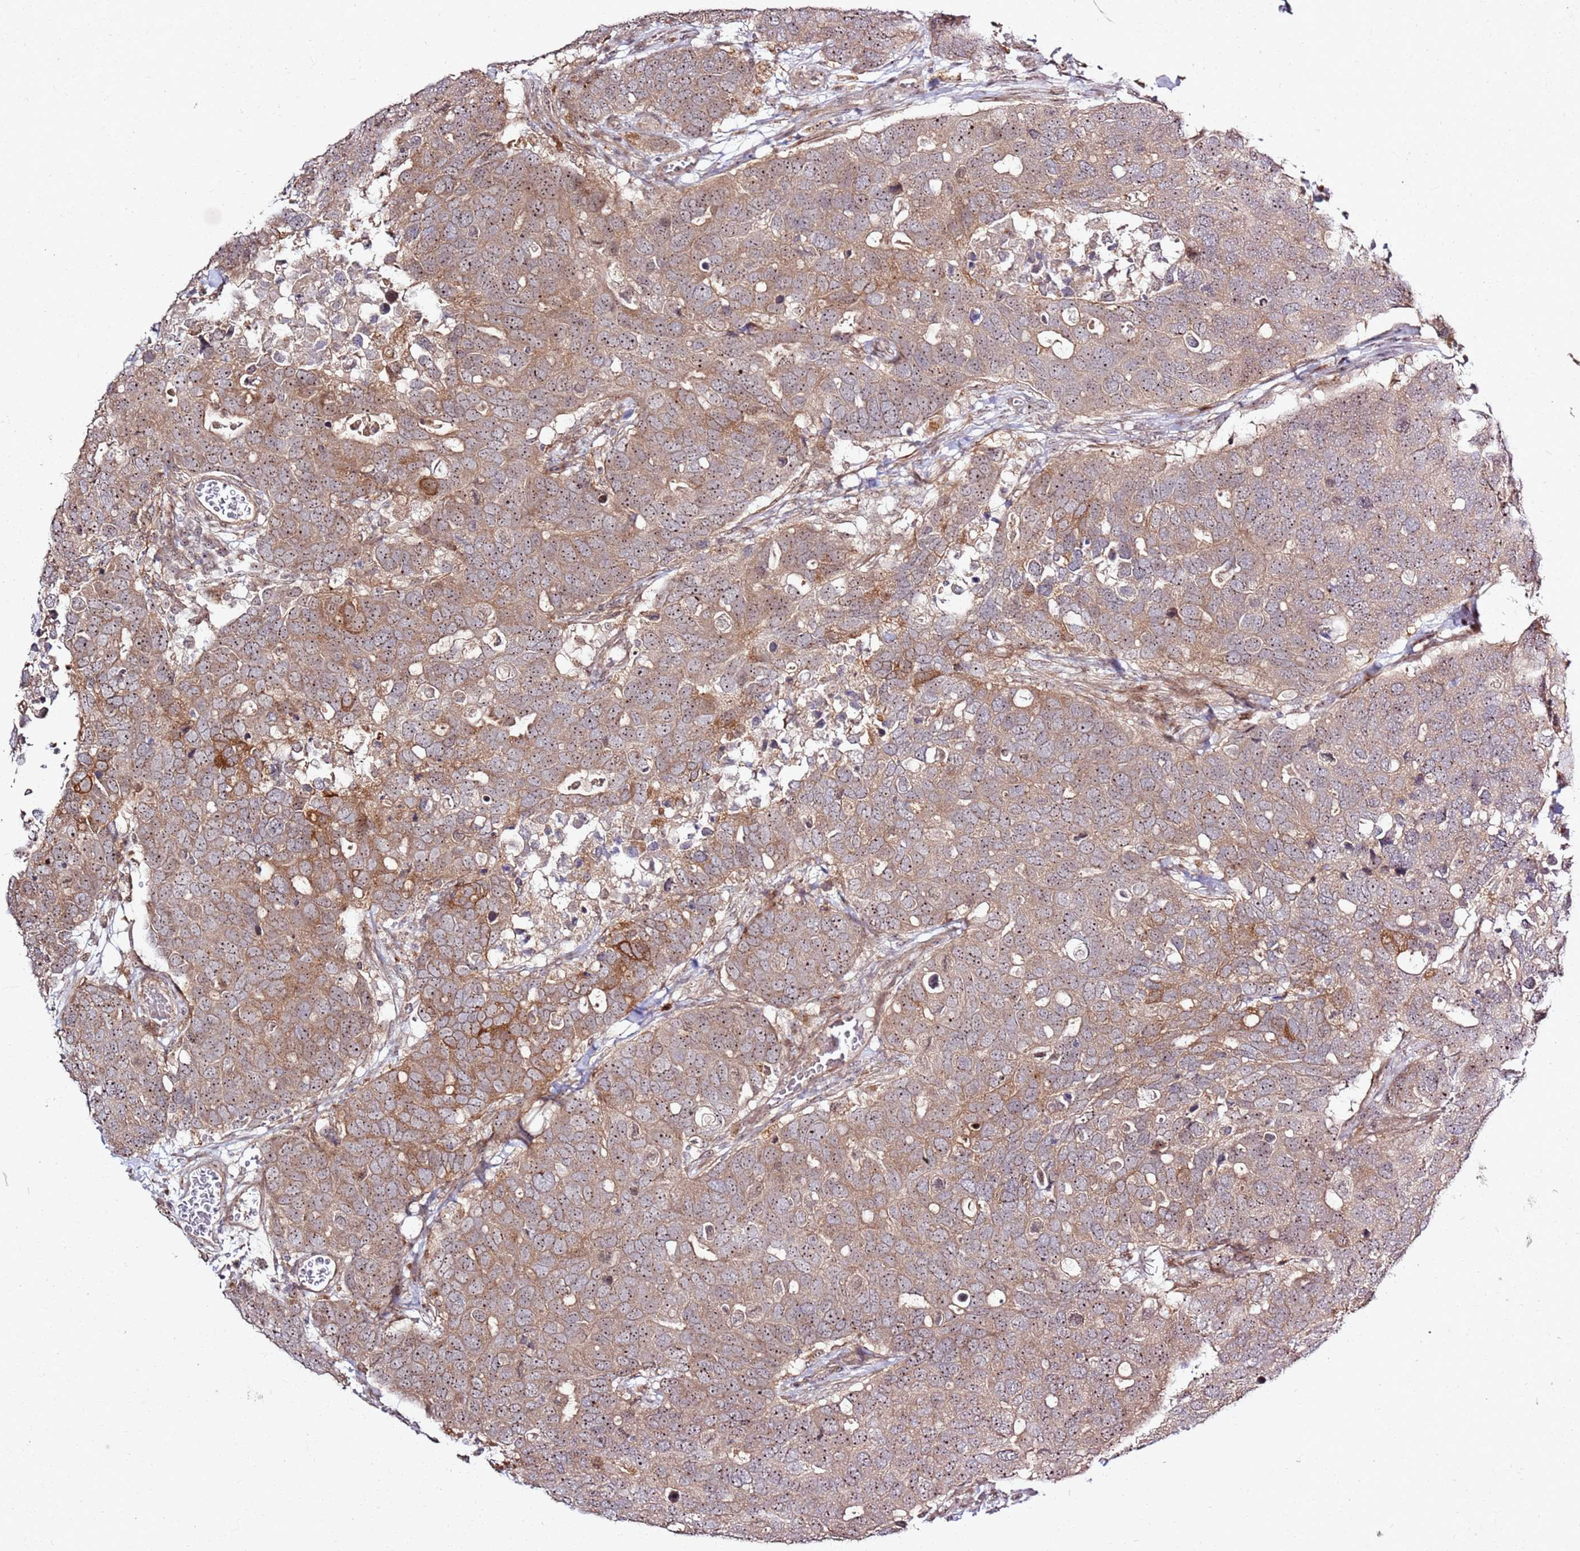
{"staining": {"intensity": "moderate", "quantity": ">75%", "location": "cytoplasmic/membranous,nuclear"}, "tissue": "breast cancer", "cell_type": "Tumor cells", "image_type": "cancer", "snomed": [{"axis": "morphology", "description": "Duct carcinoma"}, {"axis": "topography", "description": "Breast"}], "caption": "Moderate cytoplasmic/membranous and nuclear staining for a protein is identified in approximately >75% of tumor cells of invasive ductal carcinoma (breast) using immunohistochemistry (IHC).", "gene": "CNPY1", "patient": {"sex": "female", "age": 83}}